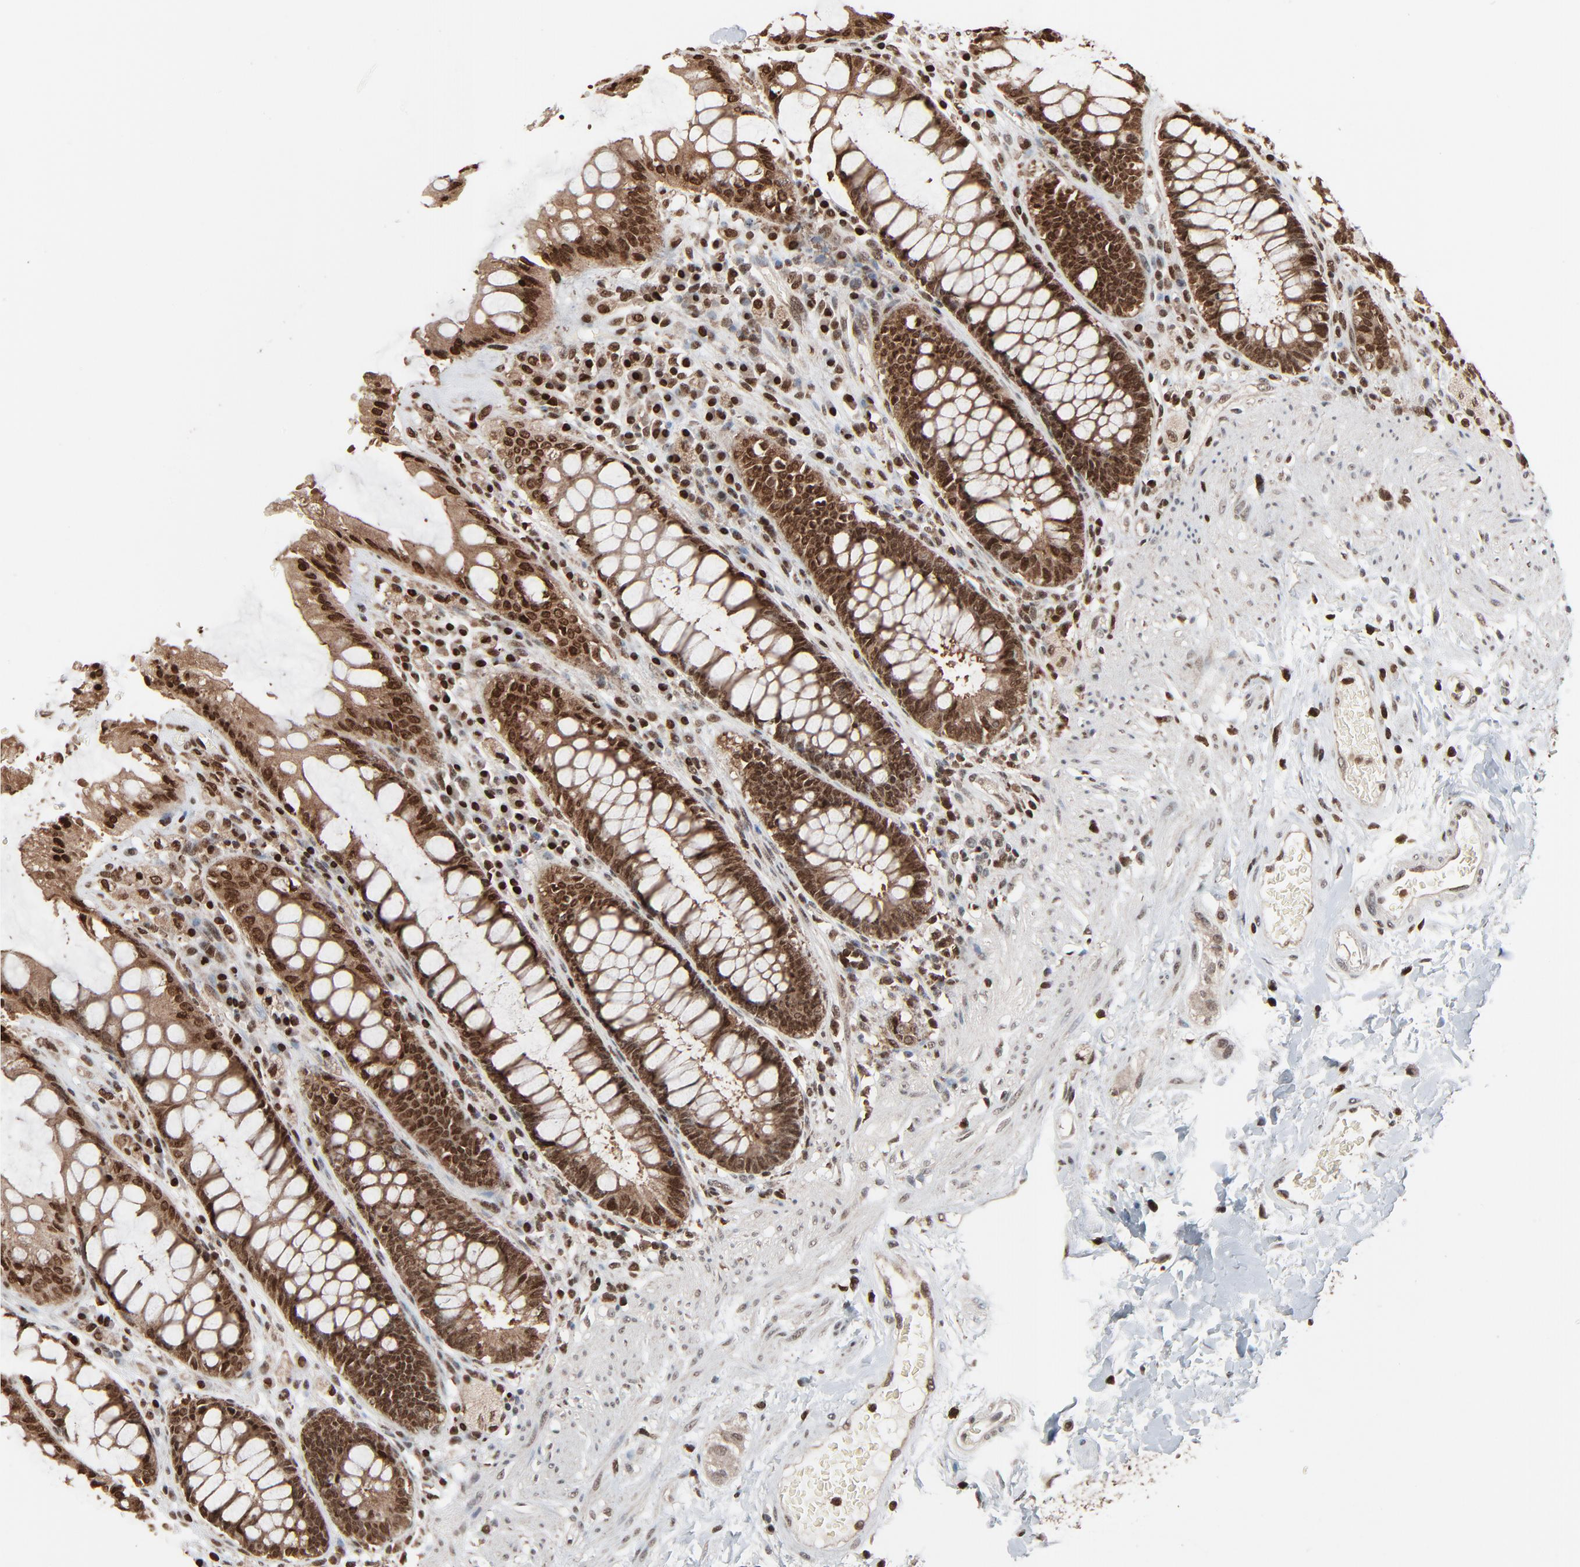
{"staining": {"intensity": "strong", "quantity": ">75%", "location": "cytoplasmic/membranous,nuclear"}, "tissue": "rectum", "cell_type": "Glandular cells", "image_type": "normal", "snomed": [{"axis": "morphology", "description": "Normal tissue, NOS"}, {"axis": "topography", "description": "Rectum"}], "caption": "This is an image of immunohistochemistry (IHC) staining of normal rectum, which shows strong expression in the cytoplasmic/membranous,nuclear of glandular cells.", "gene": "RPS6KA3", "patient": {"sex": "female", "age": 46}}